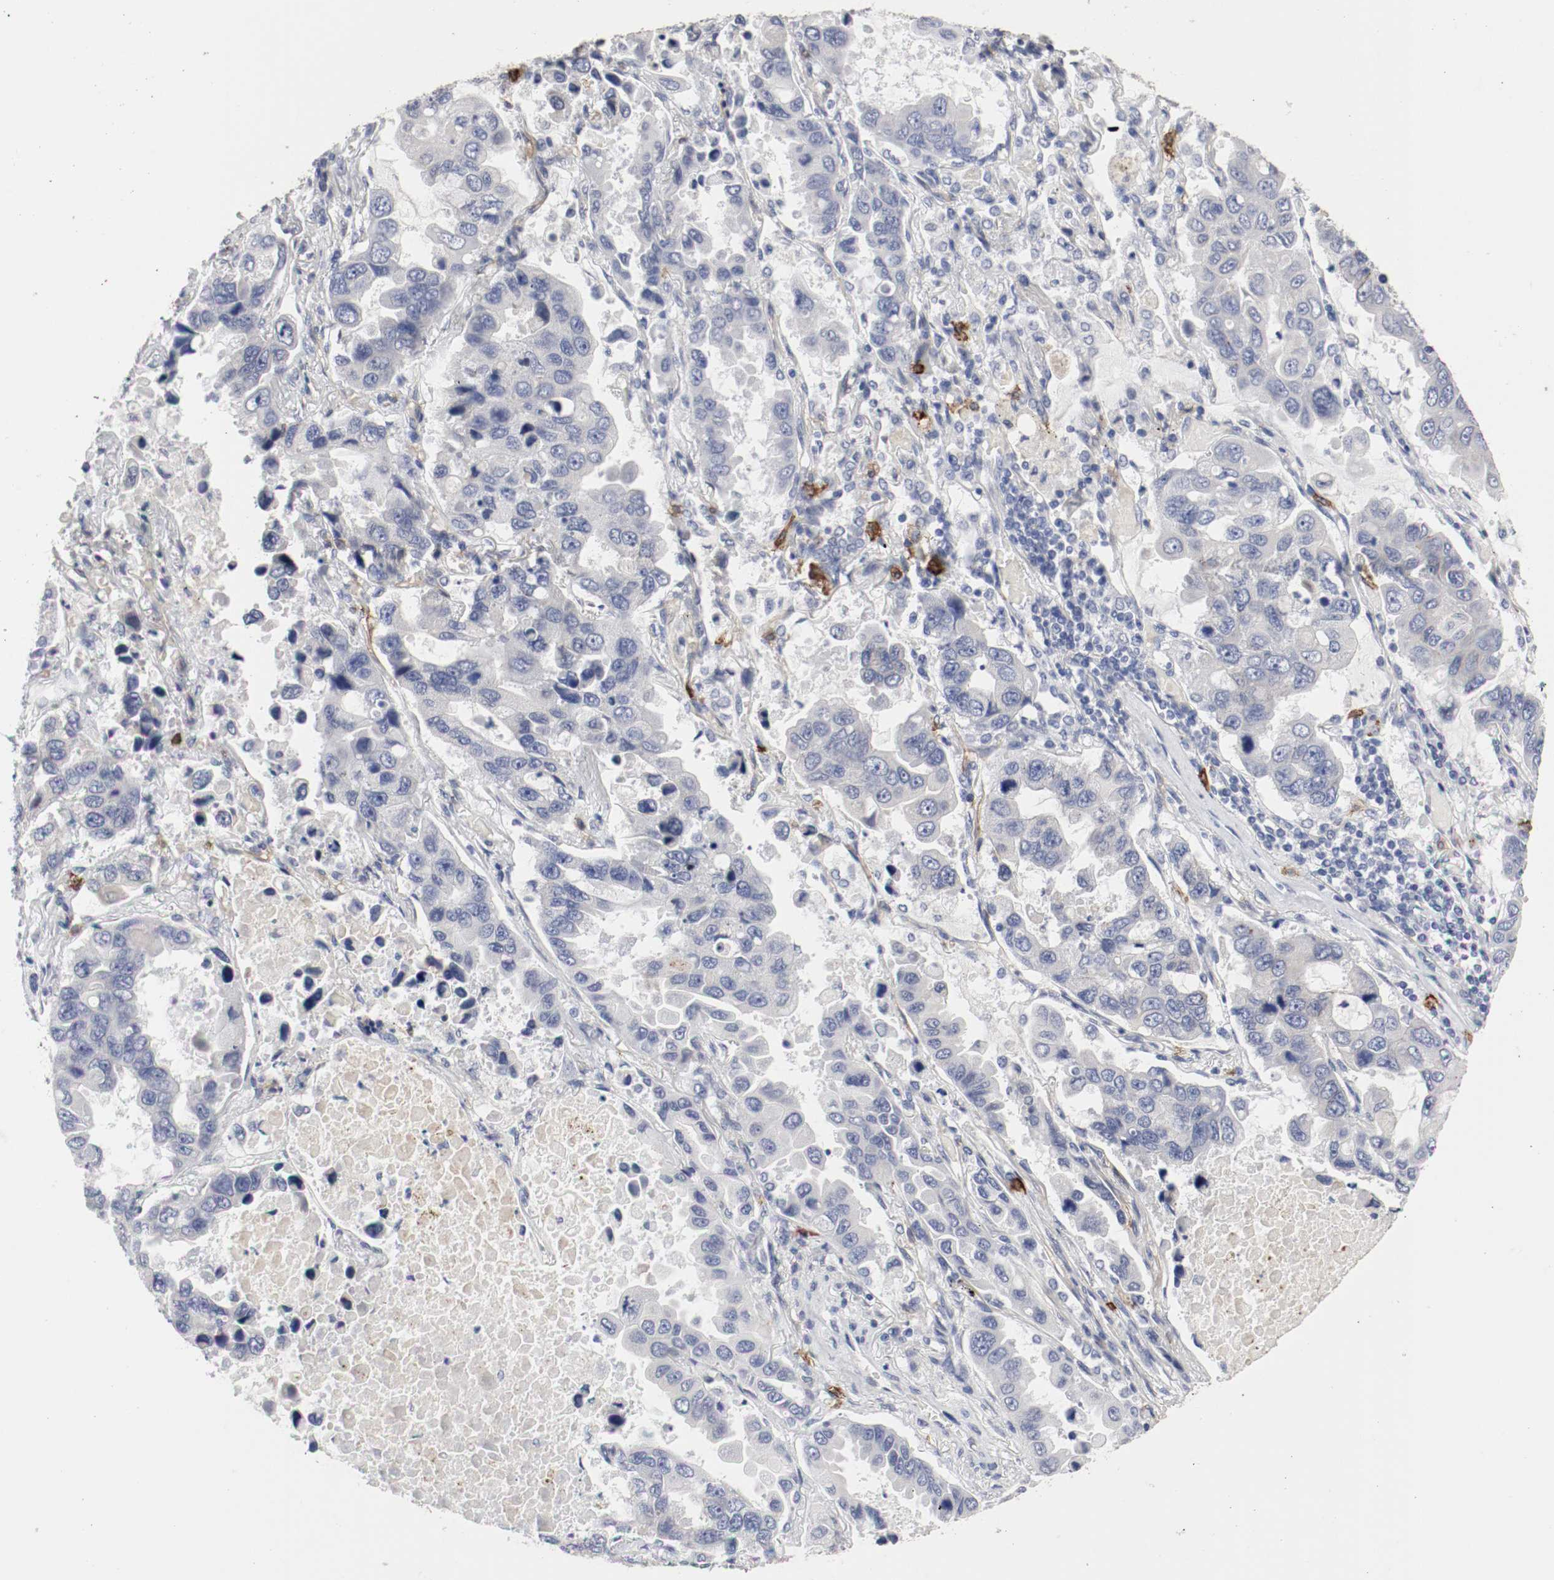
{"staining": {"intensity": "negative", "quantity": "none", "location": "none"}, "tissue": "lung cancer", "cell_type": "Tumor cells", "image_type": "cancer", "snomed": [{"axis": "morphology", "description": "Adenocarcinoma, NOS"}, {"axis": "topography", "description": "Lung"}], "caption": "Tumor cells show no significant staining in lung cancer (adenocarcinoma).", "gene": "KIT", "patient": {"sex": "male", "age": 64}}